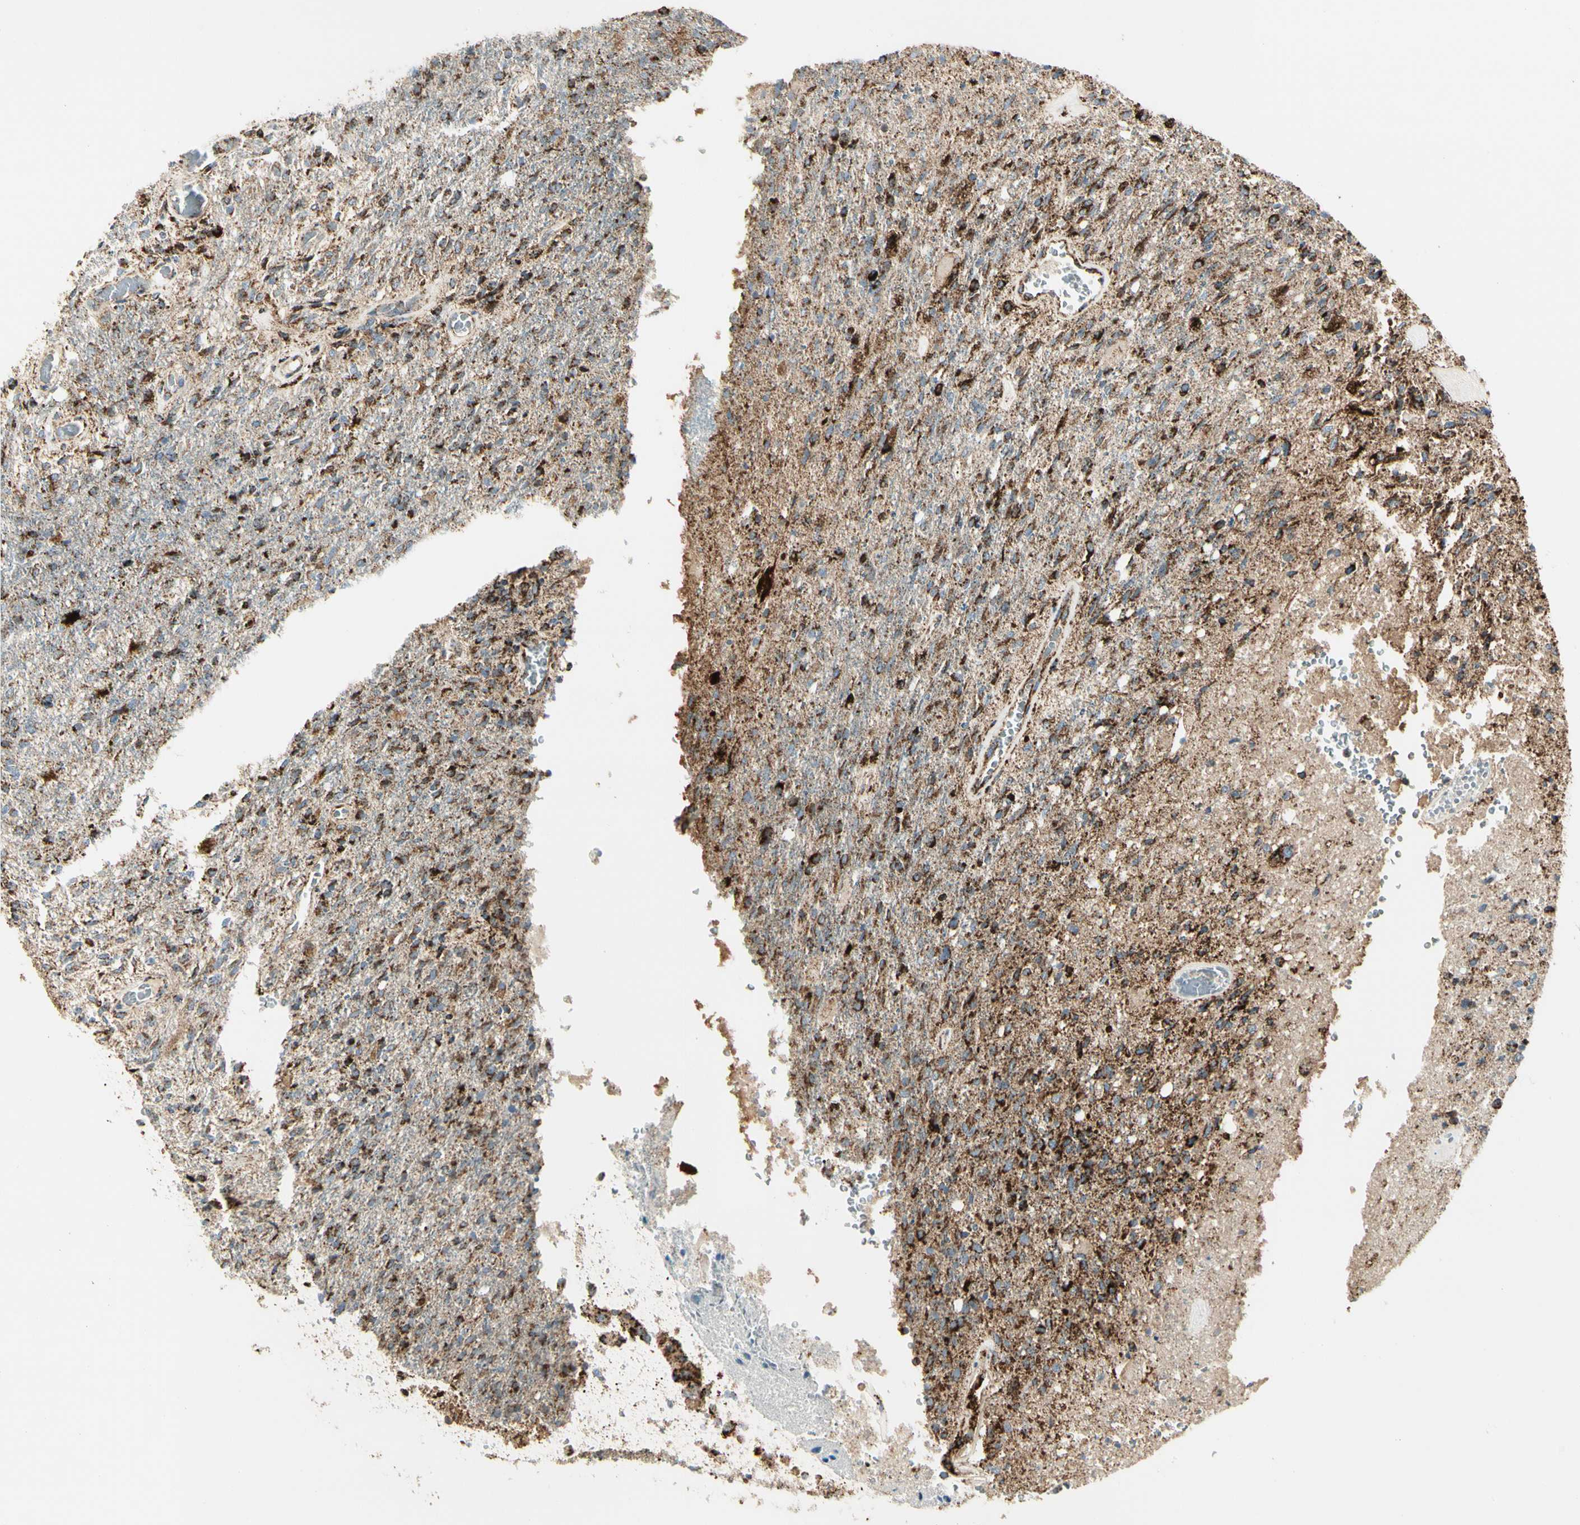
{"staining": {"intensity": "strong", "quantity": "25%-75%", "location": "cytoplasmic/membranous"}, "tissue": "glioma", "cell_type": "Tumor cells", "image_type": "cancer", "snomed": [{"axis": "morphology", "description": "Normal tissue, NOS"}, {"axis": "morphology", "description": "Glioma, malignant, High grade"}, {"axis": "topography", "description": "Cerebral cortex"}], "caption": "IHC of human glioma demonstrates high levels of strong cytoplasmic/membranous positivity in about 25%-75% of tumor cells.", "gene": "ME2", "patient": {"sex": "male", "age": 77}}